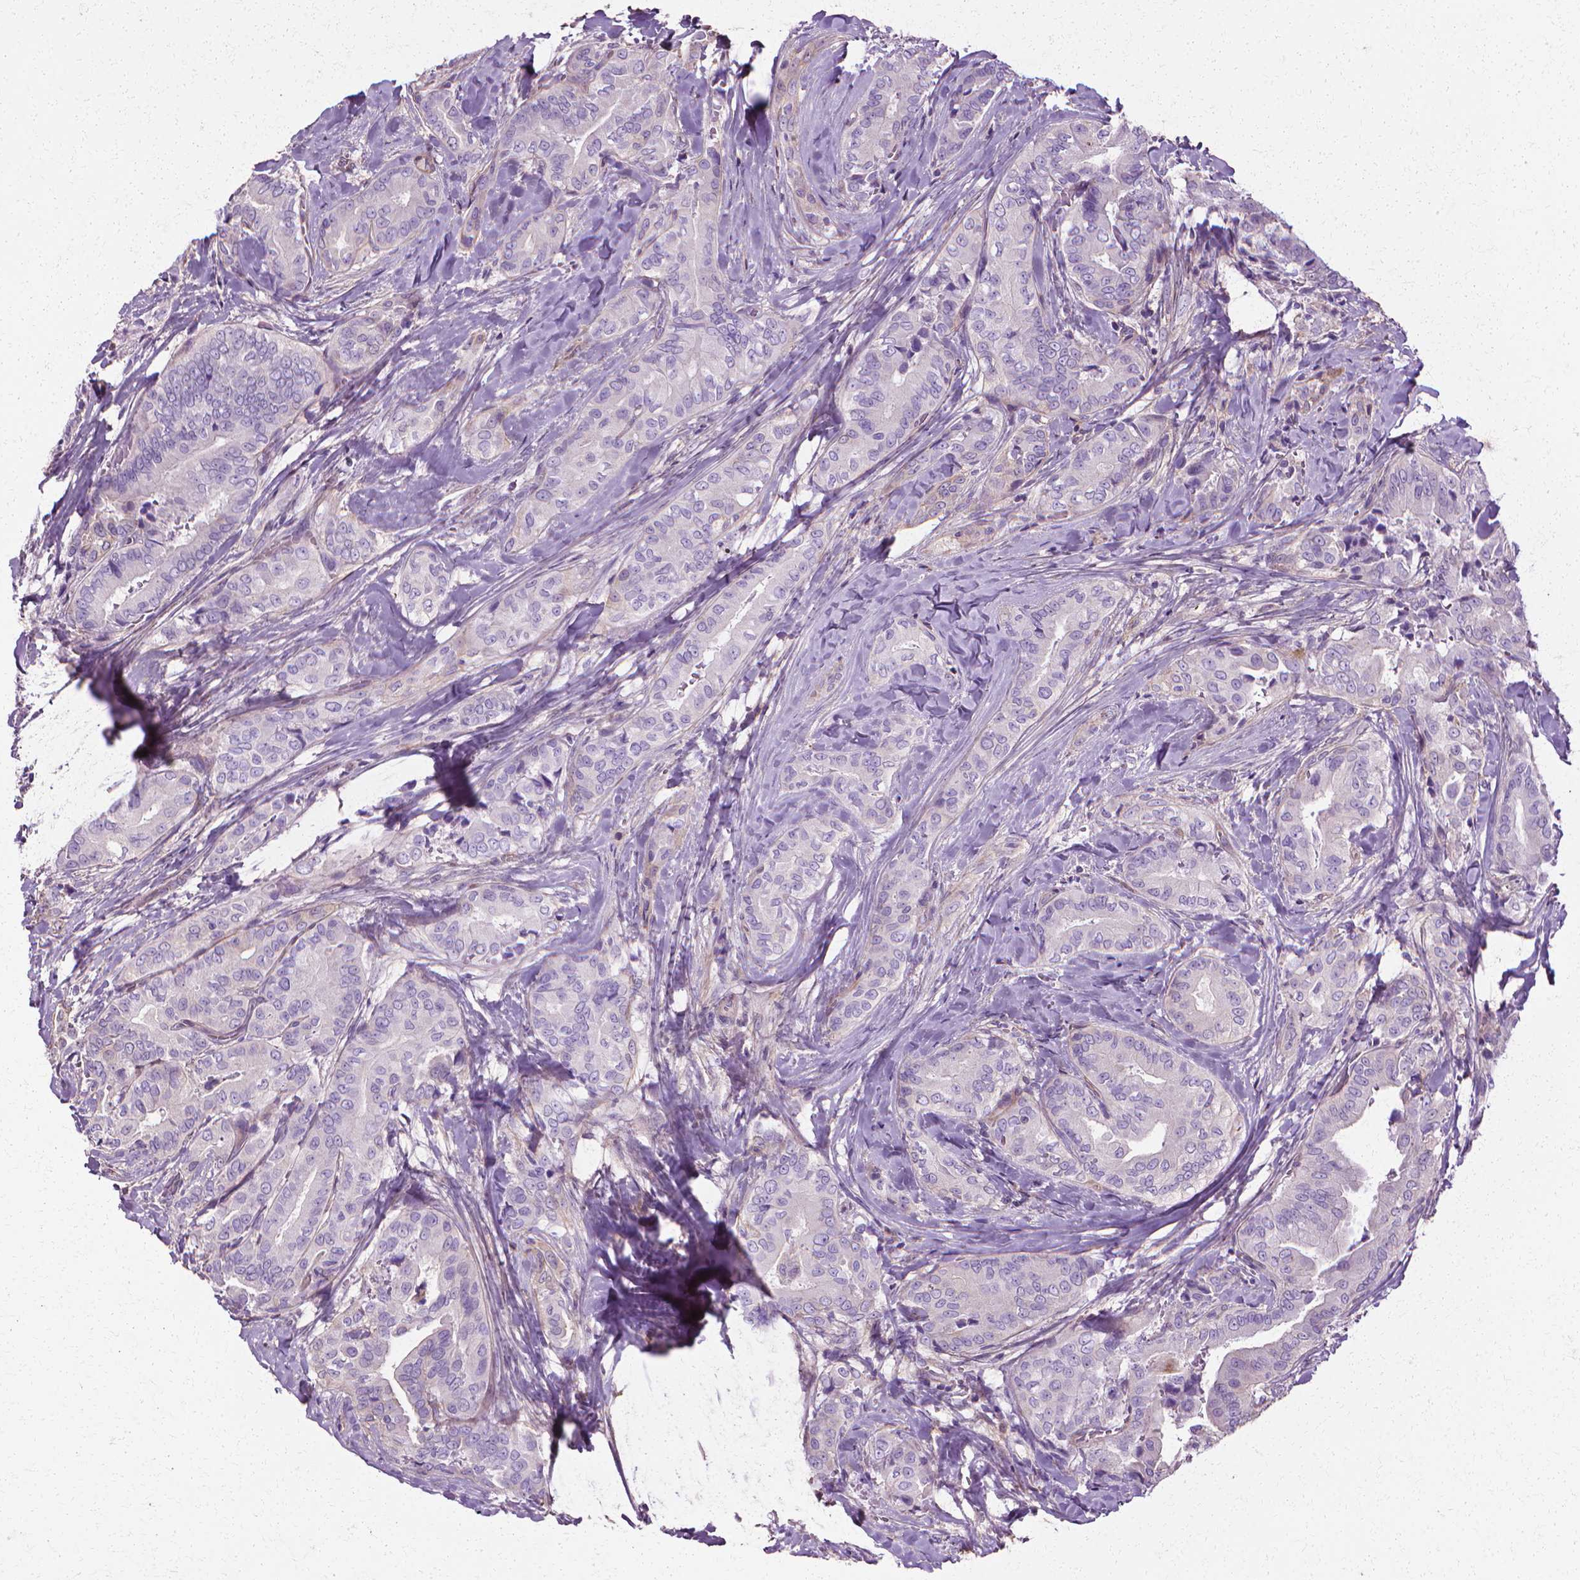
{"staining": {"intensity": "negative", "quantity": "none", "location": "none"}, "tissue": "thyroid cancer", "cell_type": "Tumor cells", "image_type": "cancer", "snomed": [{"axis": "morphology", "description": "Papillary adenocarcinoma, NOS"}, {"axis": "topography", "description": "Thyroid gland"}], "caption": "Immunohistochemistry of human thyroid cancer reveals no positivity in tumor cells.", "gene": "CFAP157", "patient": {"sex": "male", "age": 61}}